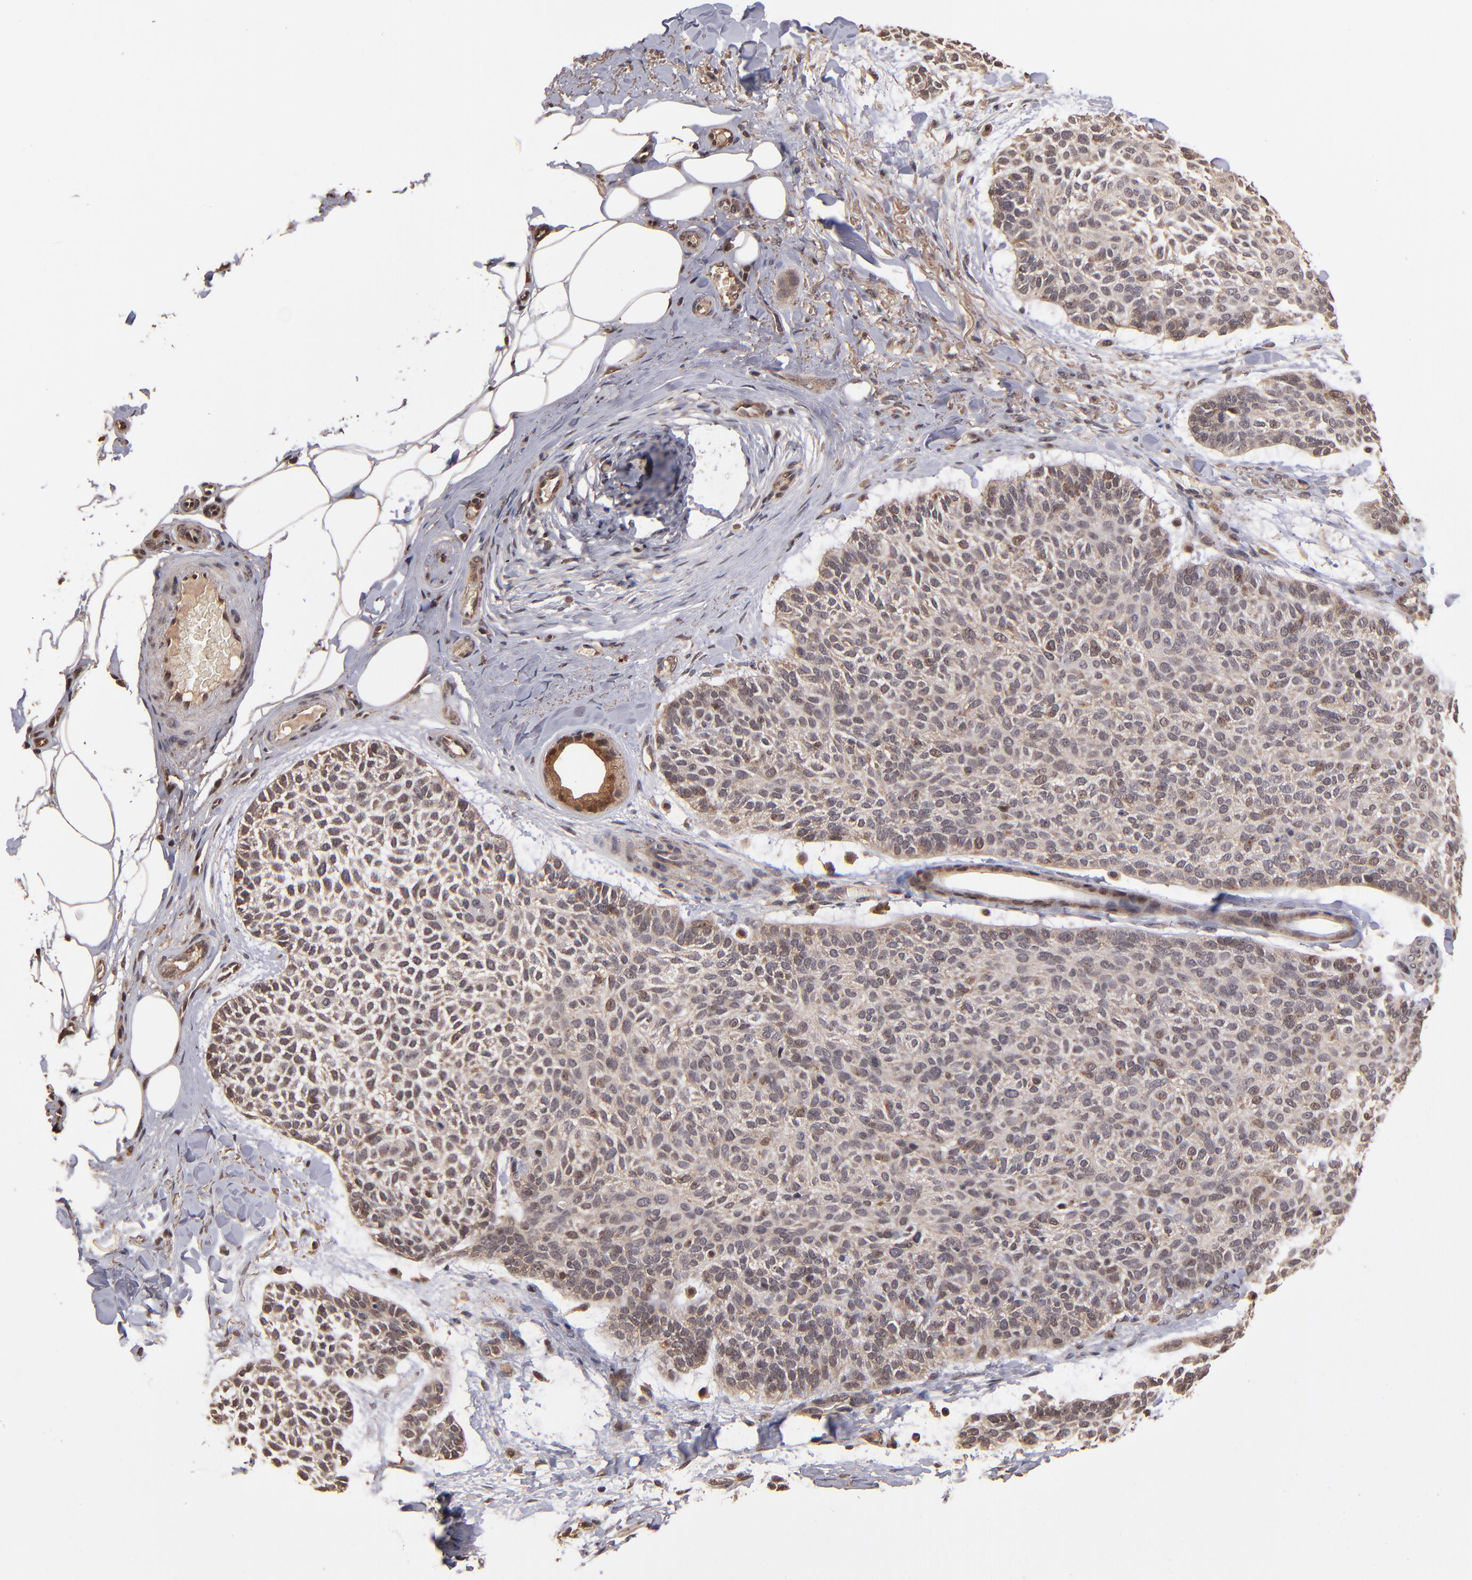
{"staining": {"intensity": "weak", "quantity": "25%-75%", "location": "cytoplasmic/membranous"}, "tissue": "skin cancer", "cell_type": "Tumor cells", "image_type": "cancer", "snomed": [{"axis": "morphology", "description": "Normal tissue, NOS"}, {"axis": "morphology", "description": "Basal cell carcinoma"}, {"axis": "topography", "description": "Skin"}], "caption": "Immunohistochemistry (IHC) photomicrograph of neoplastic tissue: skin cancer (basal cell carcinoma) stained using immunohistochemistry (IHC) shows low levels of weak protein expression localized specifically in the cytoplasmic/membranous of tumor cells, appearing as a cytoplasmic/membranous brown color.", "gene": "NFE2L2", "patient": {"sex": "female", "age": 70}}